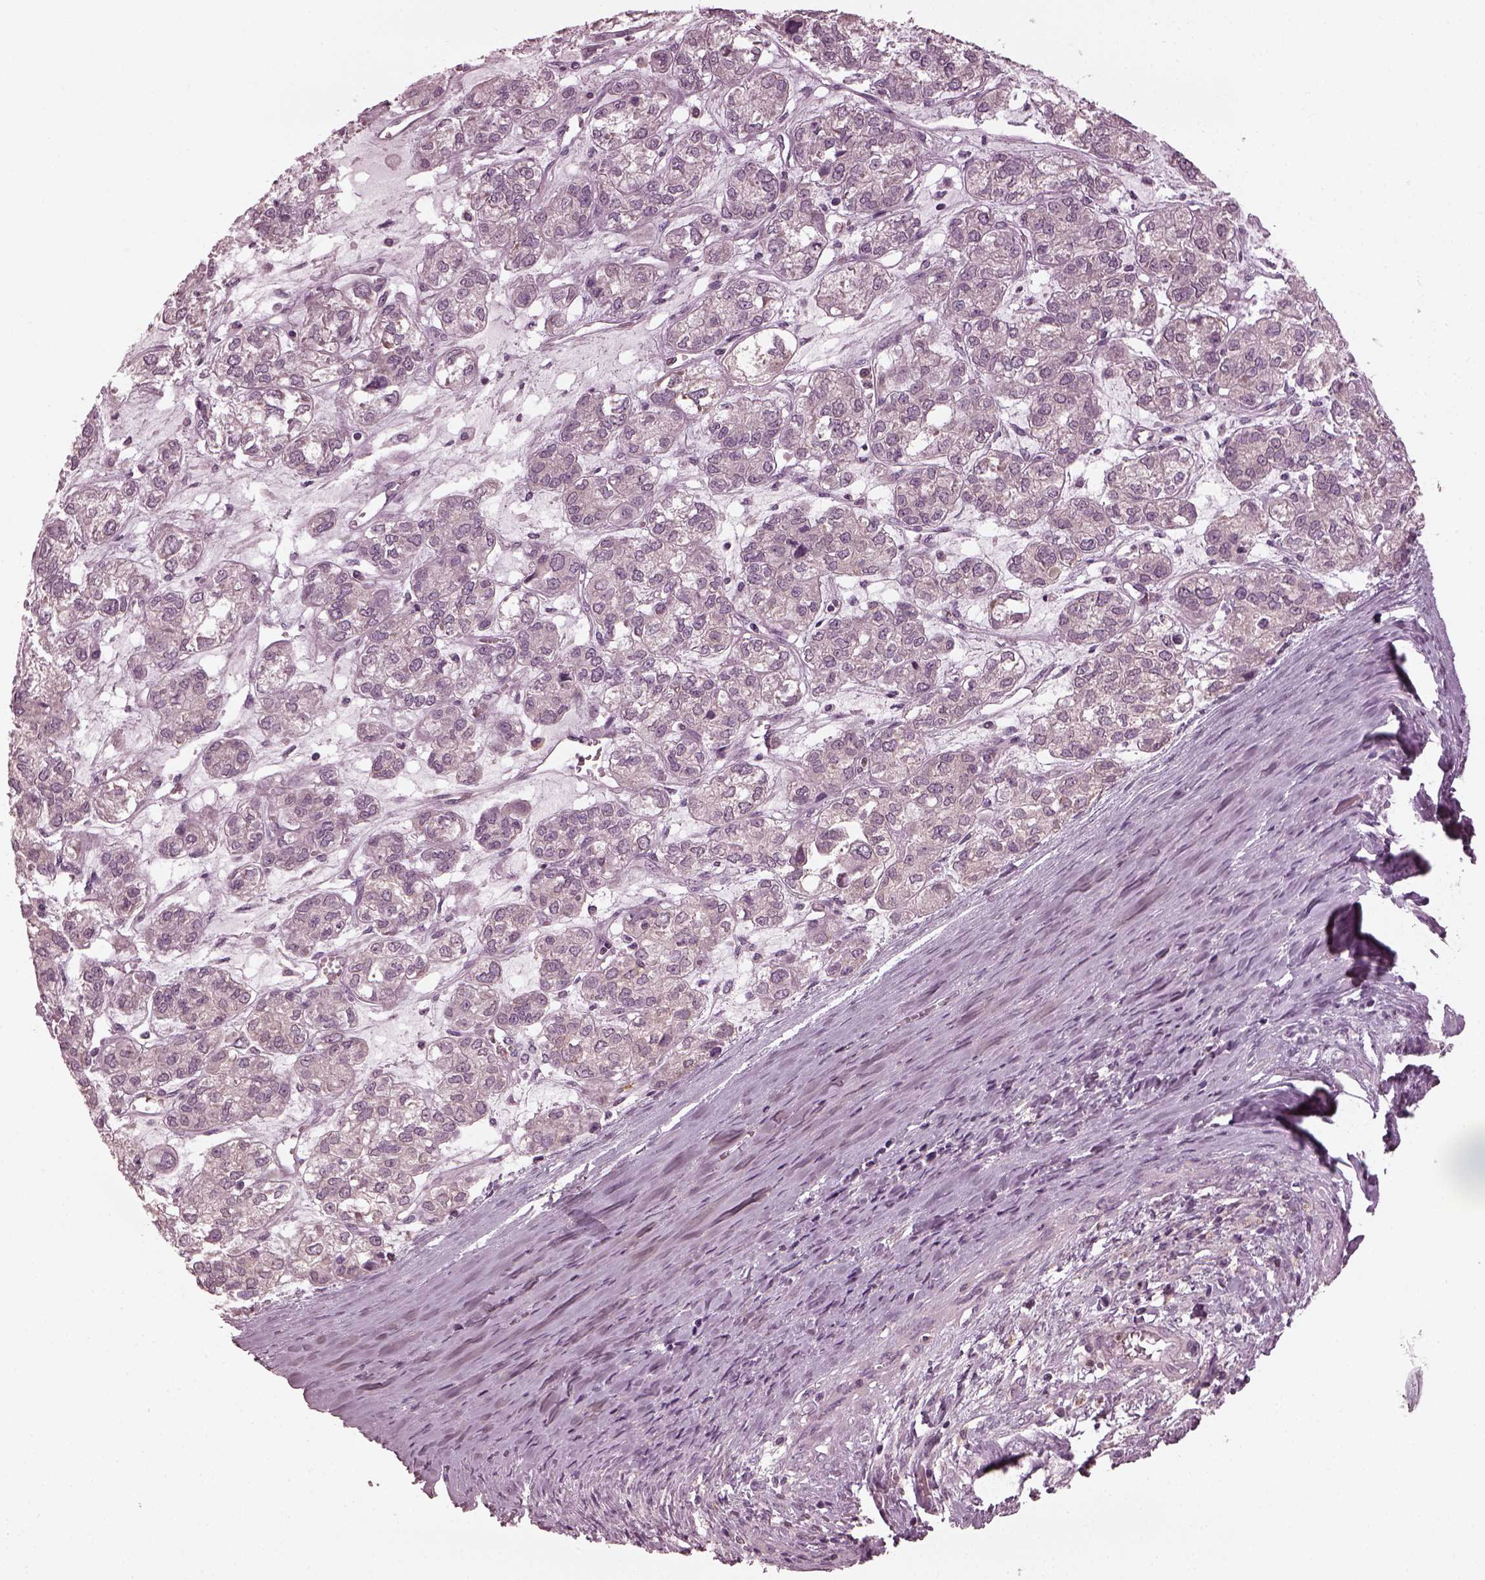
{"staining": {"intensity": "negative", "quantity": "none", "location": "none"}, "tissue": "ovarian cancer", "cell_type": "Tumor cells", "image_type": "cancer", "snomed": [{"axis": "morphology", "description": "Carcinoma, endometroid"}, {"axis": "topography", "description": "Ovary"}], "caption": "Immunohistochemistry of human ovarian cancer exhibits no positivity in tumor cells.", "gene": "PSTPIP2", "patient": {"sex": "female", "age": 64}}